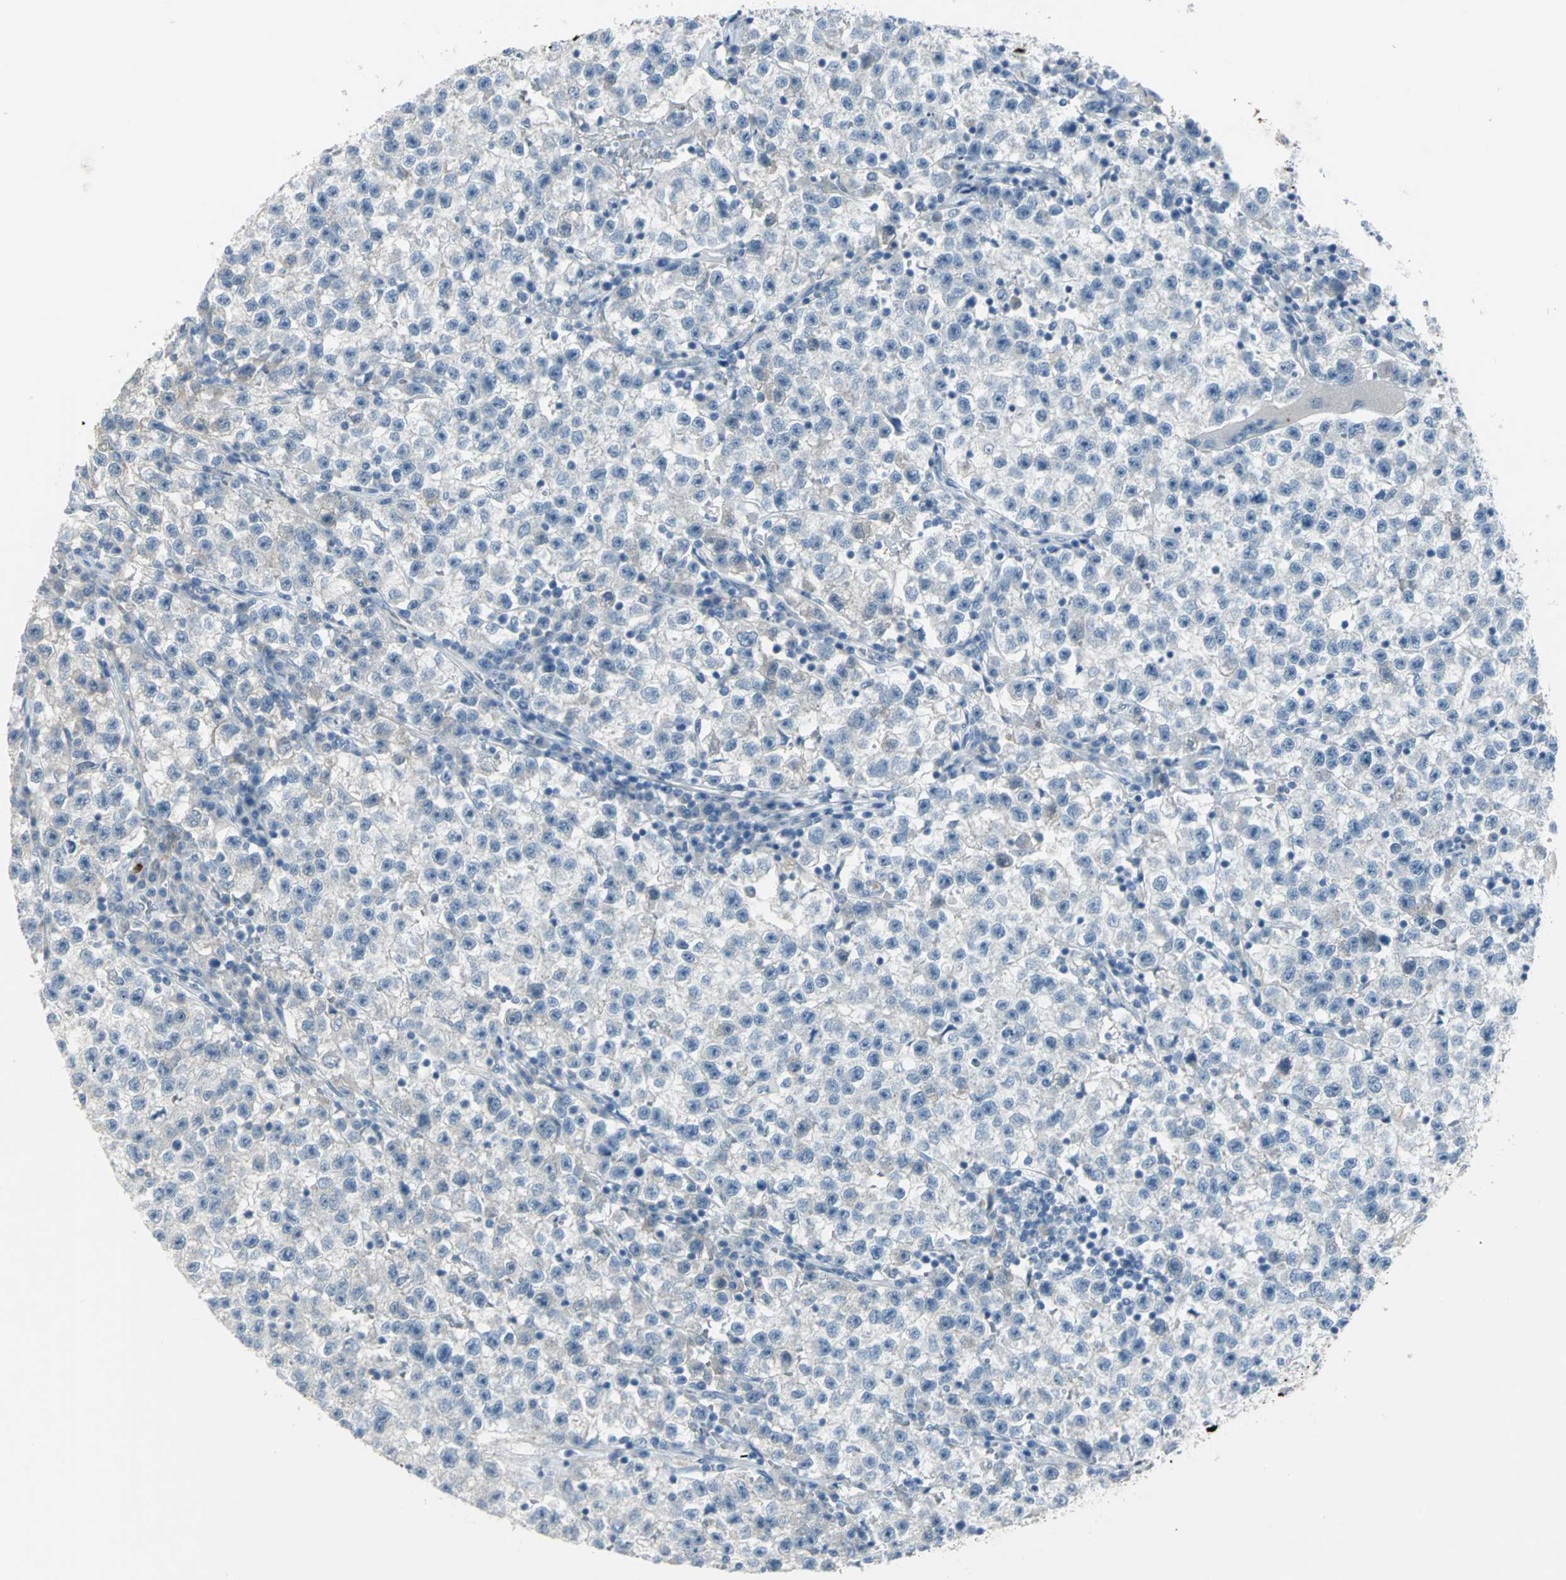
{"staining": {"intensity": "negative", "quantity": "none", "location": "none"}, "tissue": "testis cancer", "cell_type": "Tumor cells", "image_type": "cancer", "snomed": [{"axis": "morphology", "description": "Seminoma, NOS"}, {"axis": "topography", "description": "Testis"}], "caption": "IHC micrograph of neoplastic tissue: human testis cancer stained with DAB (3,3'-diaminobenzidine) displays no significant protein staining in tumor cells.", "gene": "PTGDS", "patient": {"sex": "male", "age": 22}}